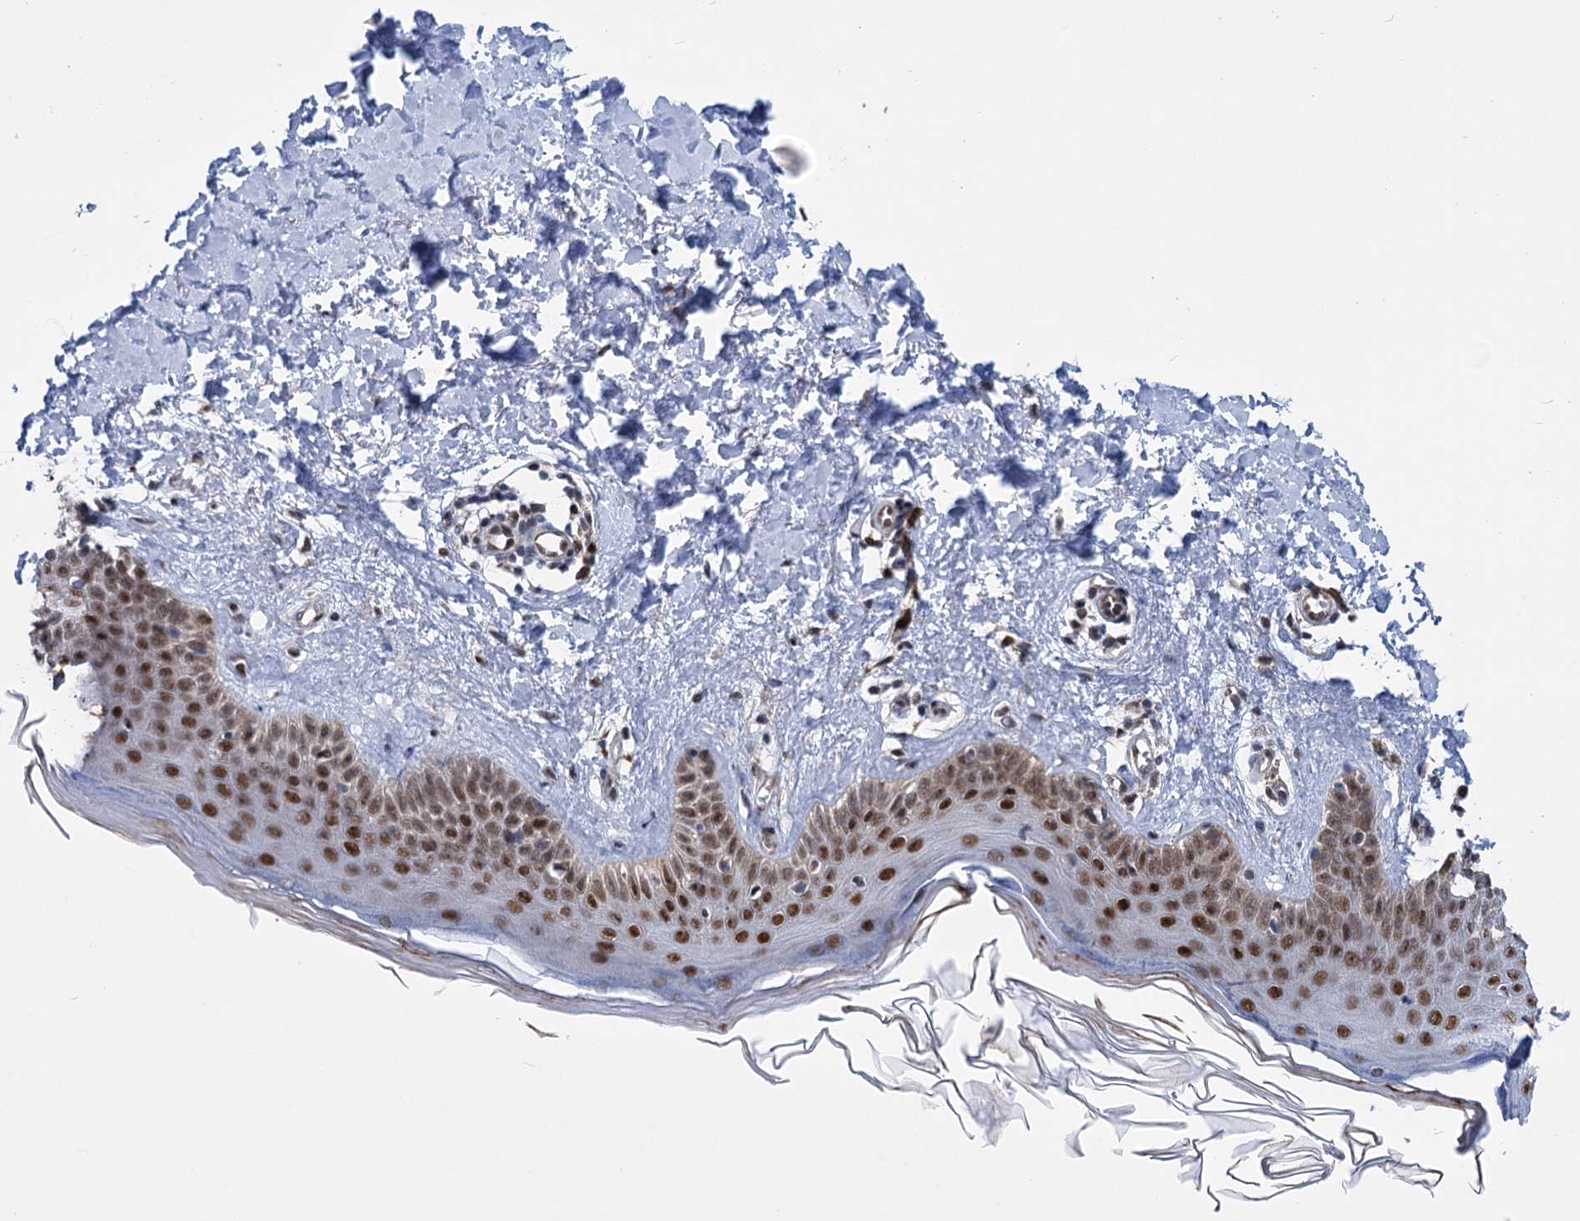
{"staining": {"intensity": "strong", "quantity": ">75%", "location": "nuclear"}, "tissue": "skin", "cell_type": "Fibroblasts", "image_type": "normal", "snomed": [{"axis": "morphology", "description": "Normal tissue, NOS"}, {"axis": "topography", "description": "Skin"}], "caption": "An IHC histopathology image of unremarkable tissue is shown. Protein staining in brown labels strong nuclear positivity in skin within fibroblasts.", "gene": "MORN3", "patient": {"sex": "male", "age": 52}}